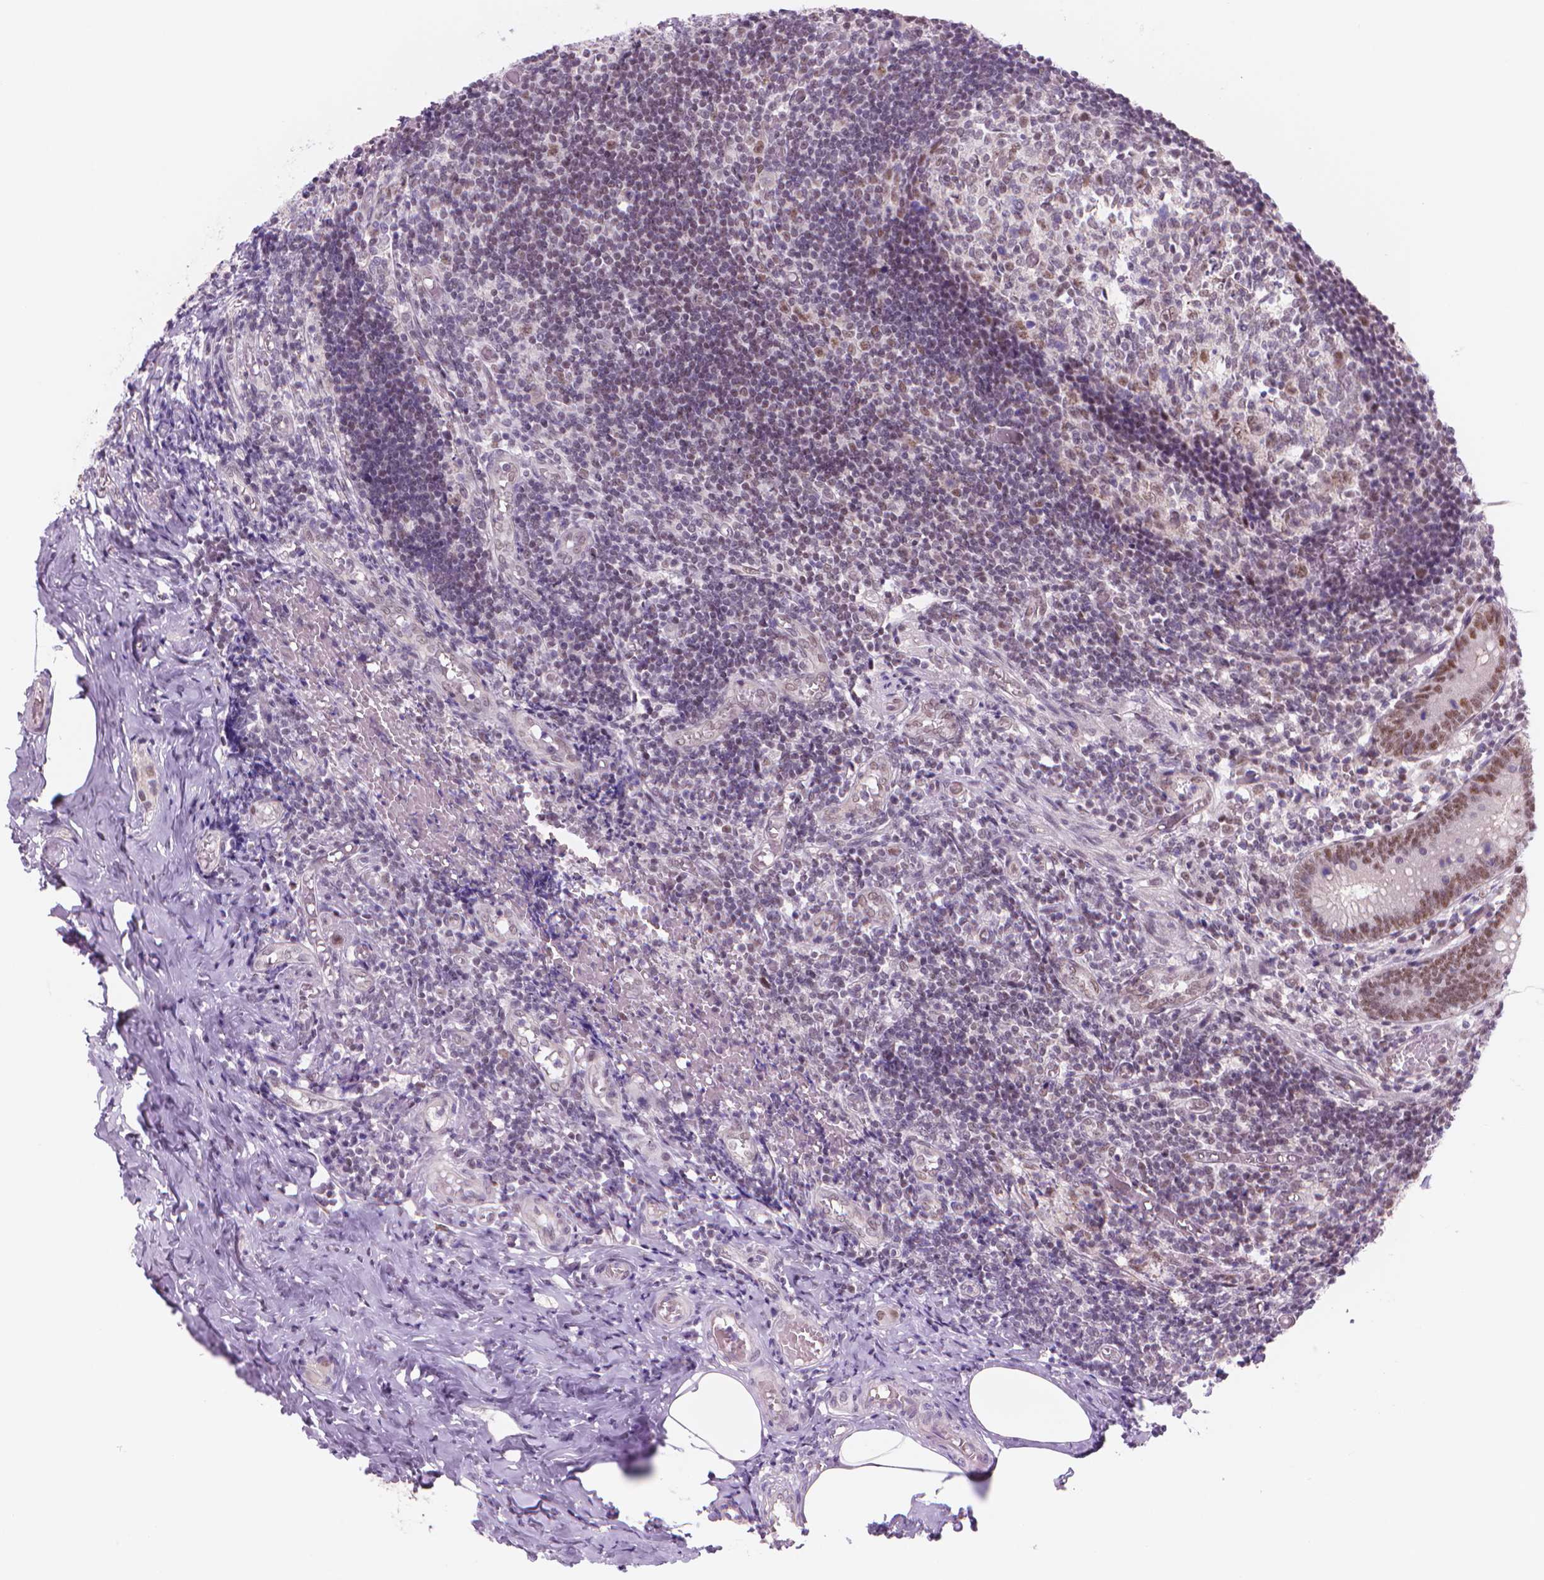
{"staining": {"intensity": "moderate", "quantity": ">75%", "location": "nuclear"}, "tissue": "appendix", "cell_type": "Glandular cells", "image_type": "normal", "snomed": [{"axis": "morphology", "description": "Normal tissue, NOS"}, {"axis": "topography", "description": "Appendix"}], "caption": "Unremarkable appendix reveals moderate nuclear positivity in about >75% of glandular cells (brown staining indicates protein expression, while blue staining denotes nuclei)..", "gene": "POLR3D", "patient": {"sex": "female", "age": 32}}